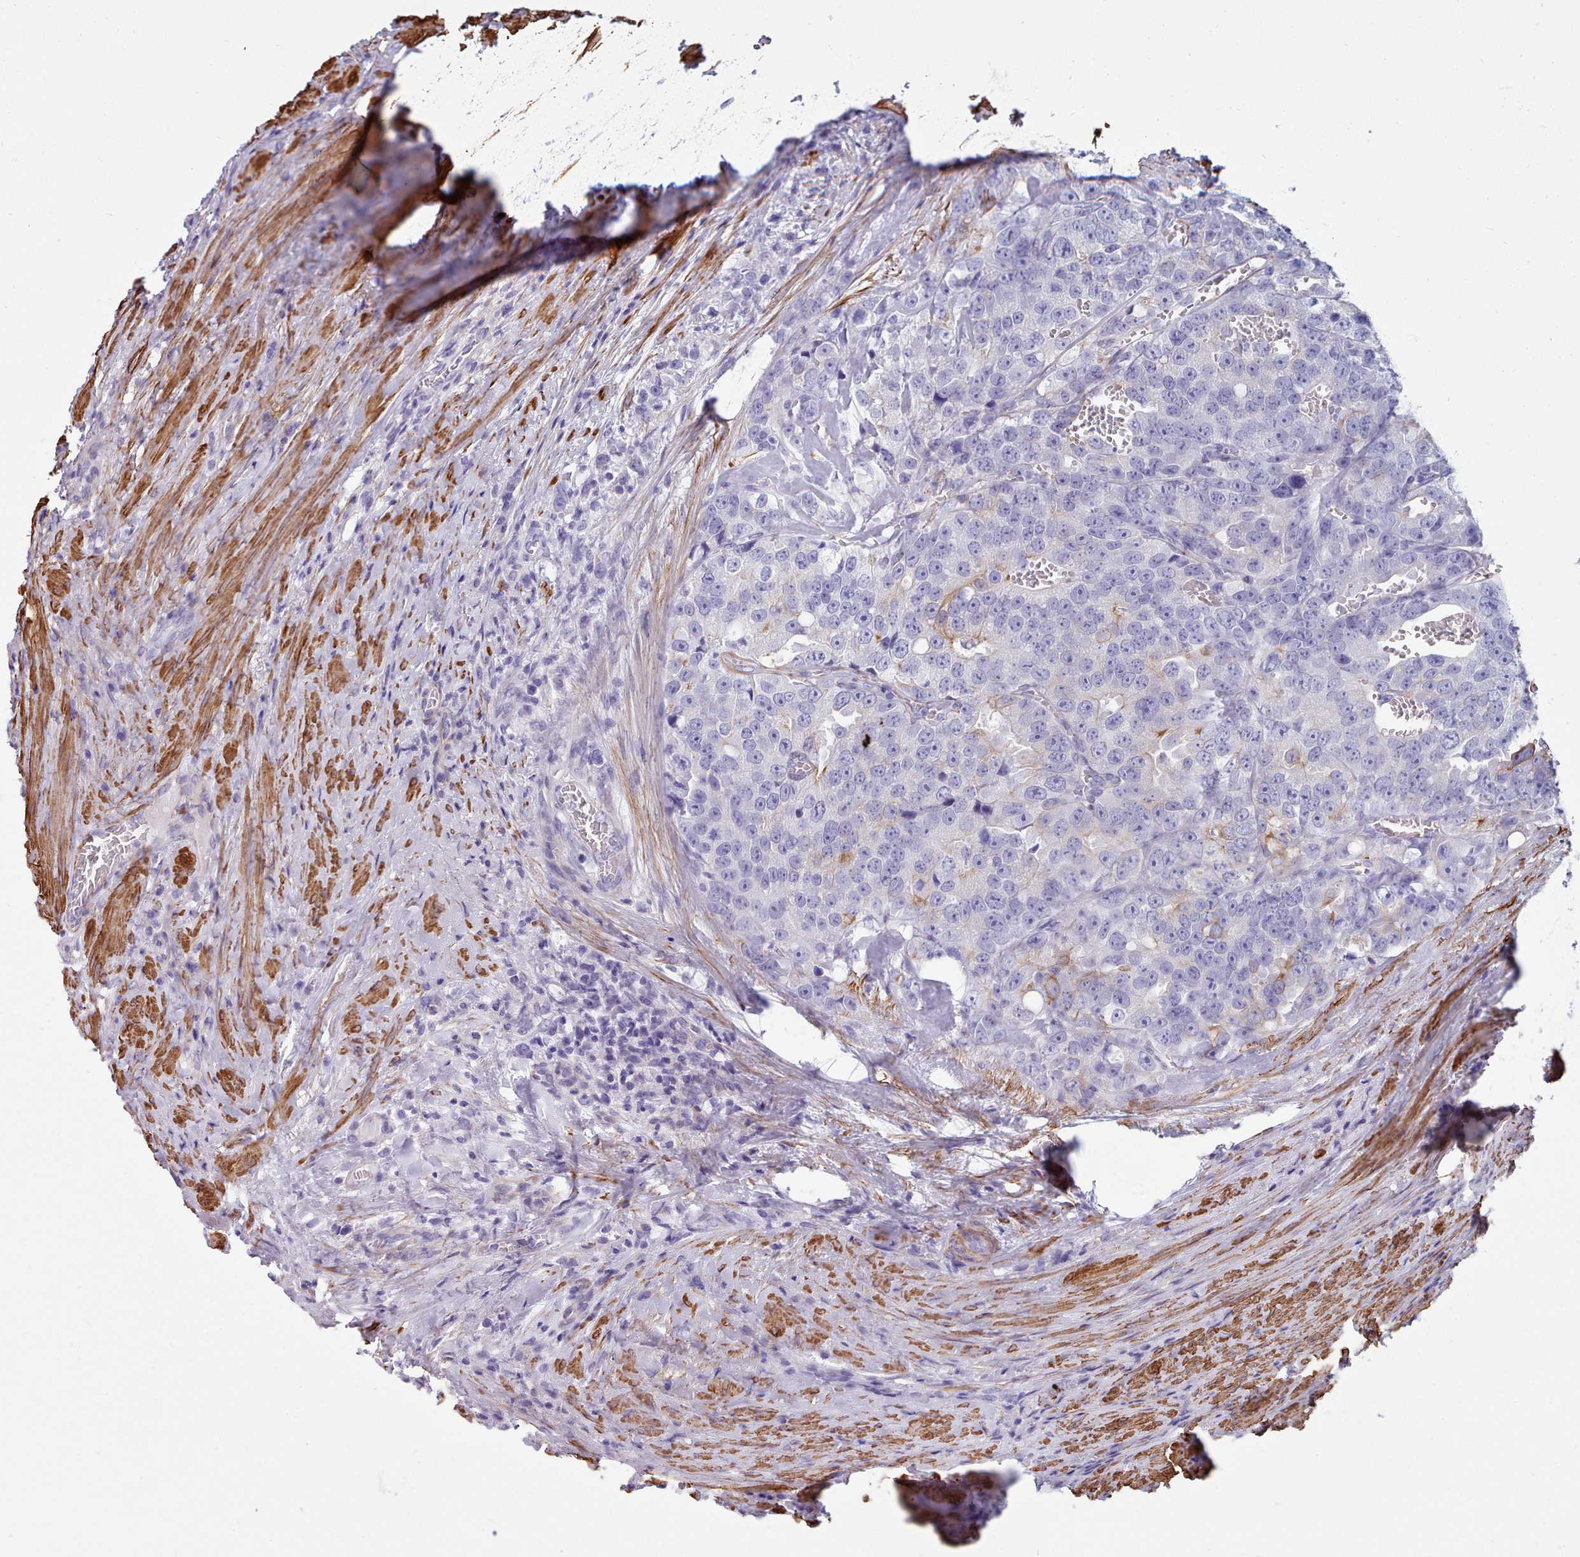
{"staining": {"intensity": "moderate", "quantity": "<25%", "location": "cytoplasmic/membranous"}, "tissue": "prostate cancer", "cell_type": "Tumor cells", "image_type": "cancer", "snomed": [{"axis": "morphology", "description": "Adenocarcinoma, High grade"}, {"axis": "topography", "description": "Prostate"}], "caption": "Protein expression analysis of human adenocarcinoma (high-grade) (prostate) reveals moderate cytoplasmic/membranous staining in approximately <25% of tumor cells.", "gene": "FPGS", "patient": {"sex": "male", "age": 71}}